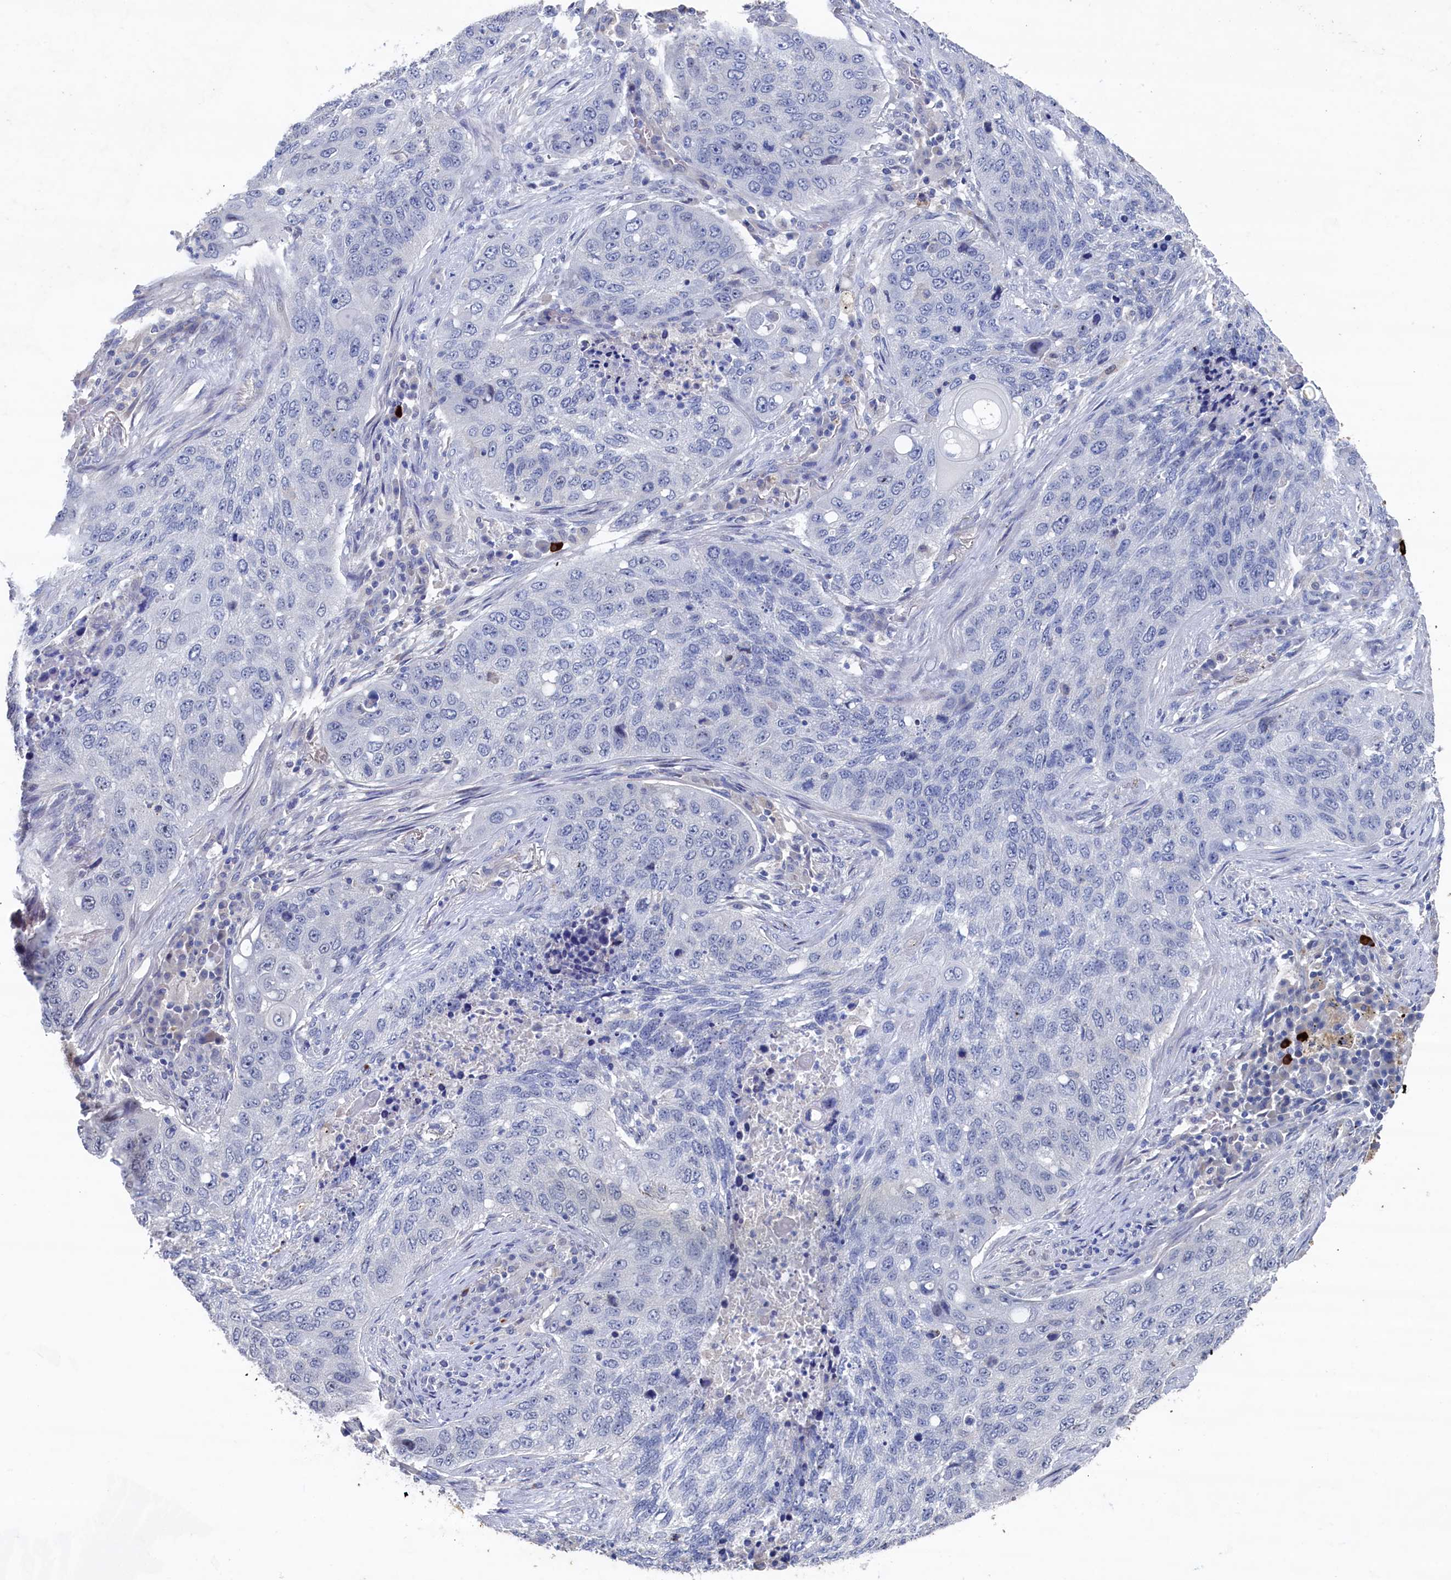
{"staining": {"intensity": "negative", "quantity": "none", "location": "none"}, "tissue": "lung cancer", "cell_type": "Tumor cells", "image_type": "cancer", "snomed": [{"axis": "morphology", "description": "Squamous cell carcinoma, NOS"}, {"axis": "topography", "description": "Lung"}], "caption": "High magnification brightfield microscopy of lung squamous cell carcinoma stained with DAB (3,3'-diaminobenzidine) (brown) and counterstained with hematoxylin (blue): tumor cells show no significant positivity.", "gene": "CBLIF", "patient": {"sex": "female", "age": 63}}